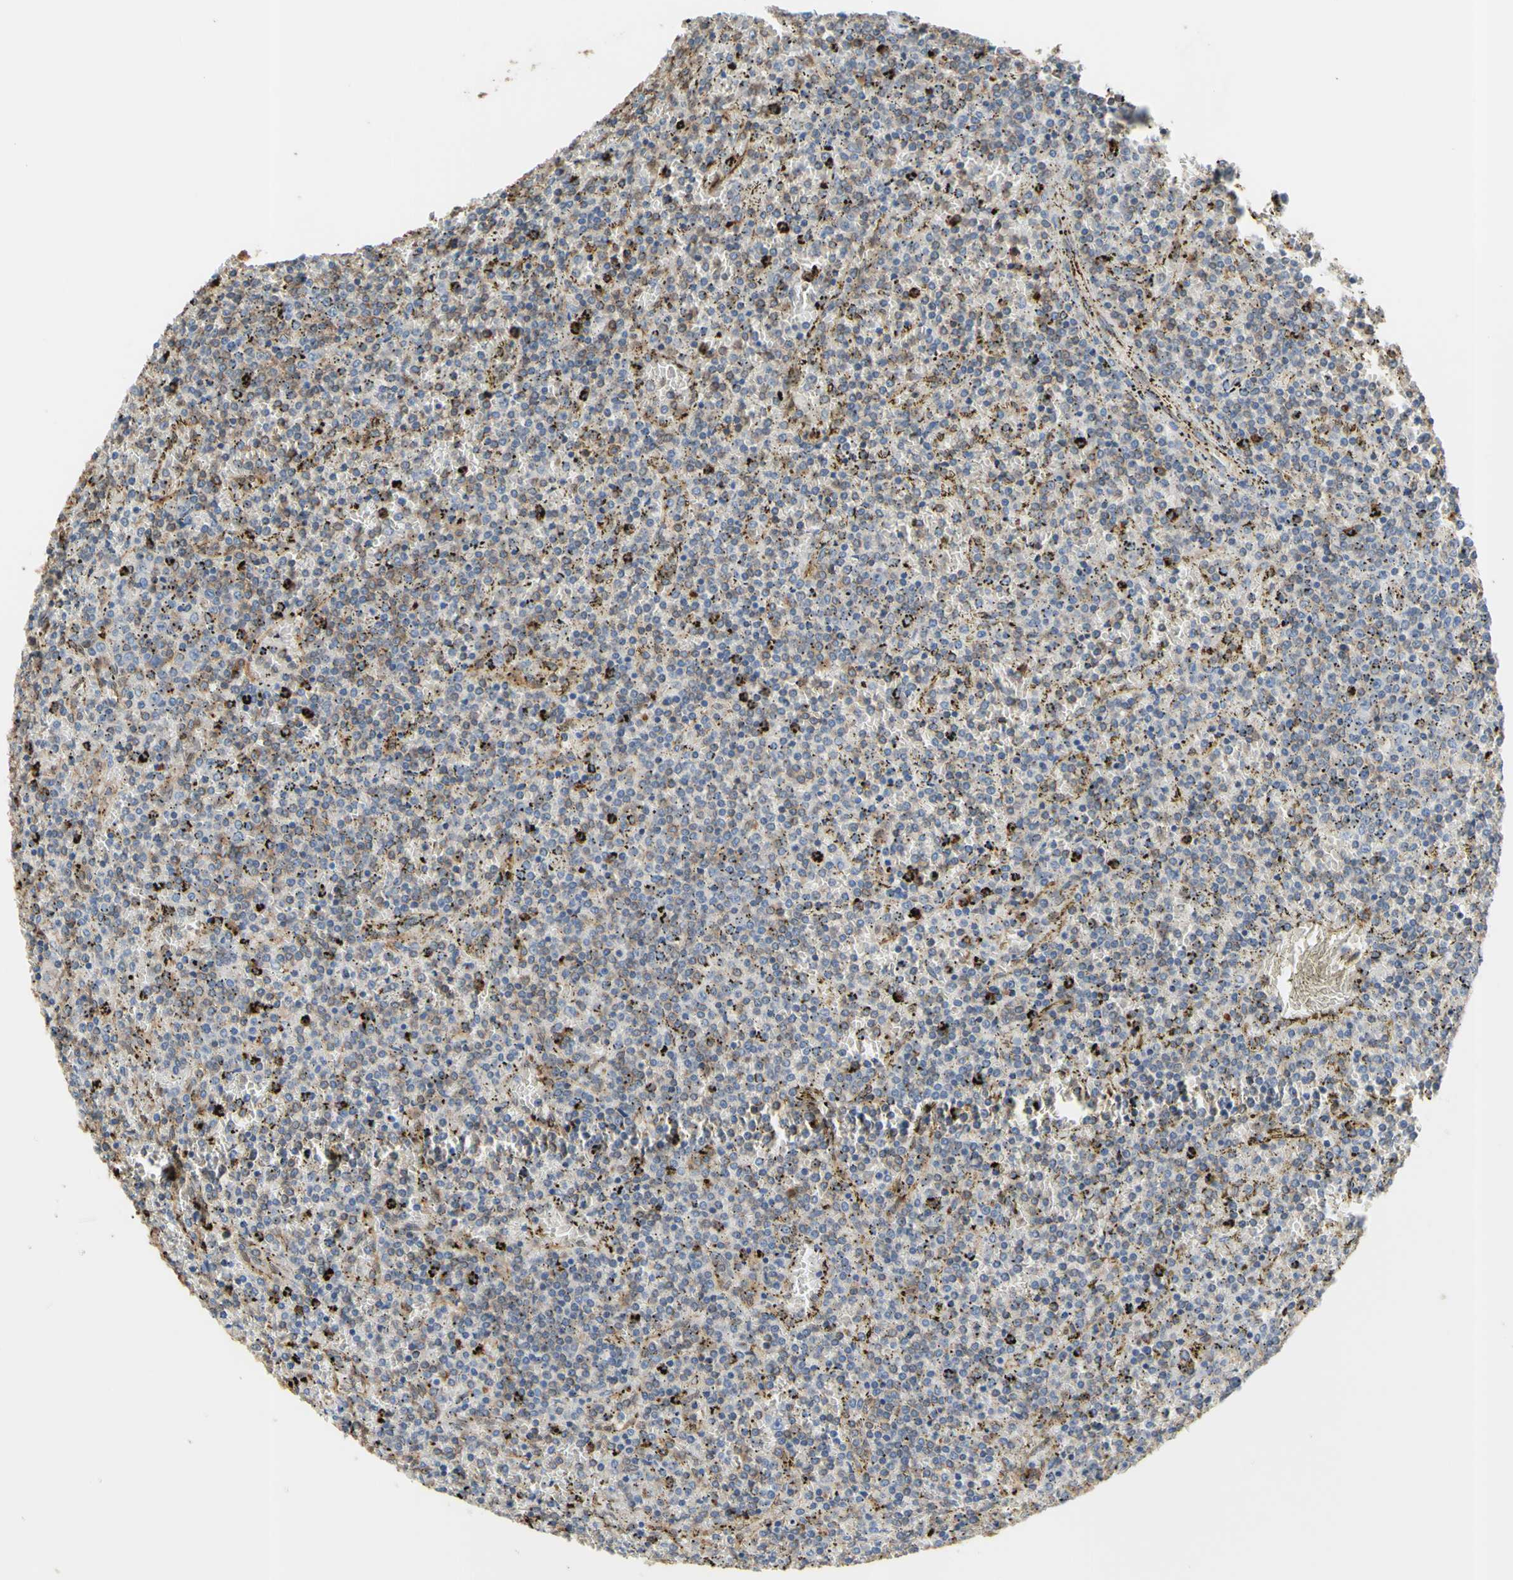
{"staining": {"intensity": "weak", "quantity": "25%-75%", "location": "cytoplasmic/membranous"}, "tissue": "lymphoma", "cell_type": "Tumor cells", "image_type": "cancer", "snomed": [{"axis": "morphology", "description": "Malignant lymphoma, non-Hodgkin's type, Low grade"}, {"axis": "topography", "description": "Spleen"}], "caption": "Protein expression analysis of malignant lymphoma, non-Hodgkin's type (low-grade) reveals weak cytoplasmic/membranous expression in approximately 25%-75% of tumor cells. The protein of interest is shown in brown color, while the nuclei are stained blue.", "gene": "CTTN", "patient": {"sex": "female", "age": 77}}